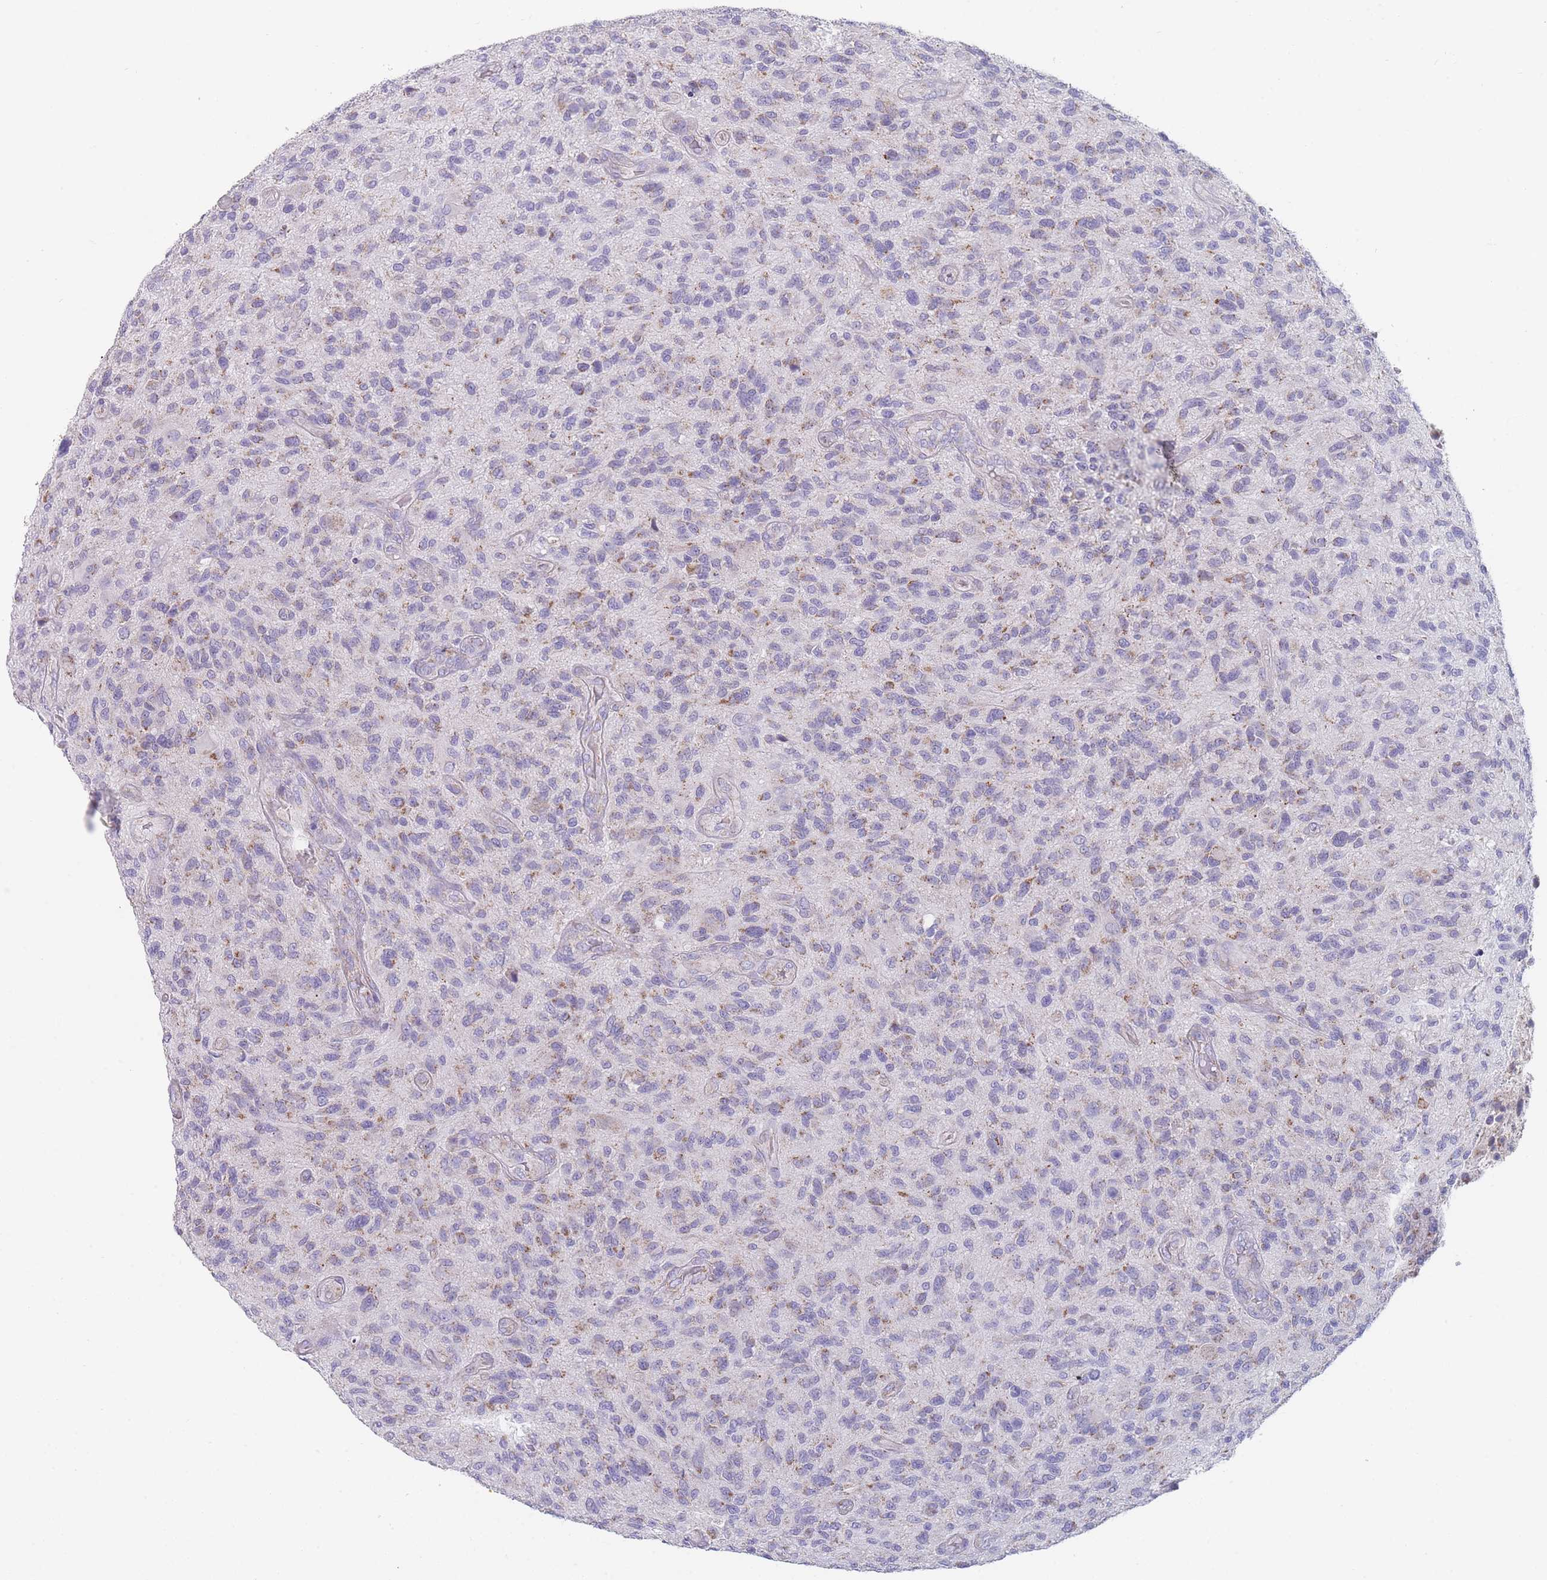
{"staining": {"intensity": "weak", "quantity": "25%-75%", "location": "cytoplasmic/membranous"}, "tissue": "glioma", "cell_type": "Tumor cells", "image_type": "cancer", "snomed": [{"axis": "morphology", "description": "Glioma, malignant, High grade"}, {"axis": "topography", "description": "Brain"}], "caption": "Immunohistochemical staining of malignant high-grade glioma reveals weak cytoplasmic/membranous protein expression in approximately 25%-75% of tumor cells.", "gene": "MRPS14", "patient": {"sex": "male", "age": 47}}